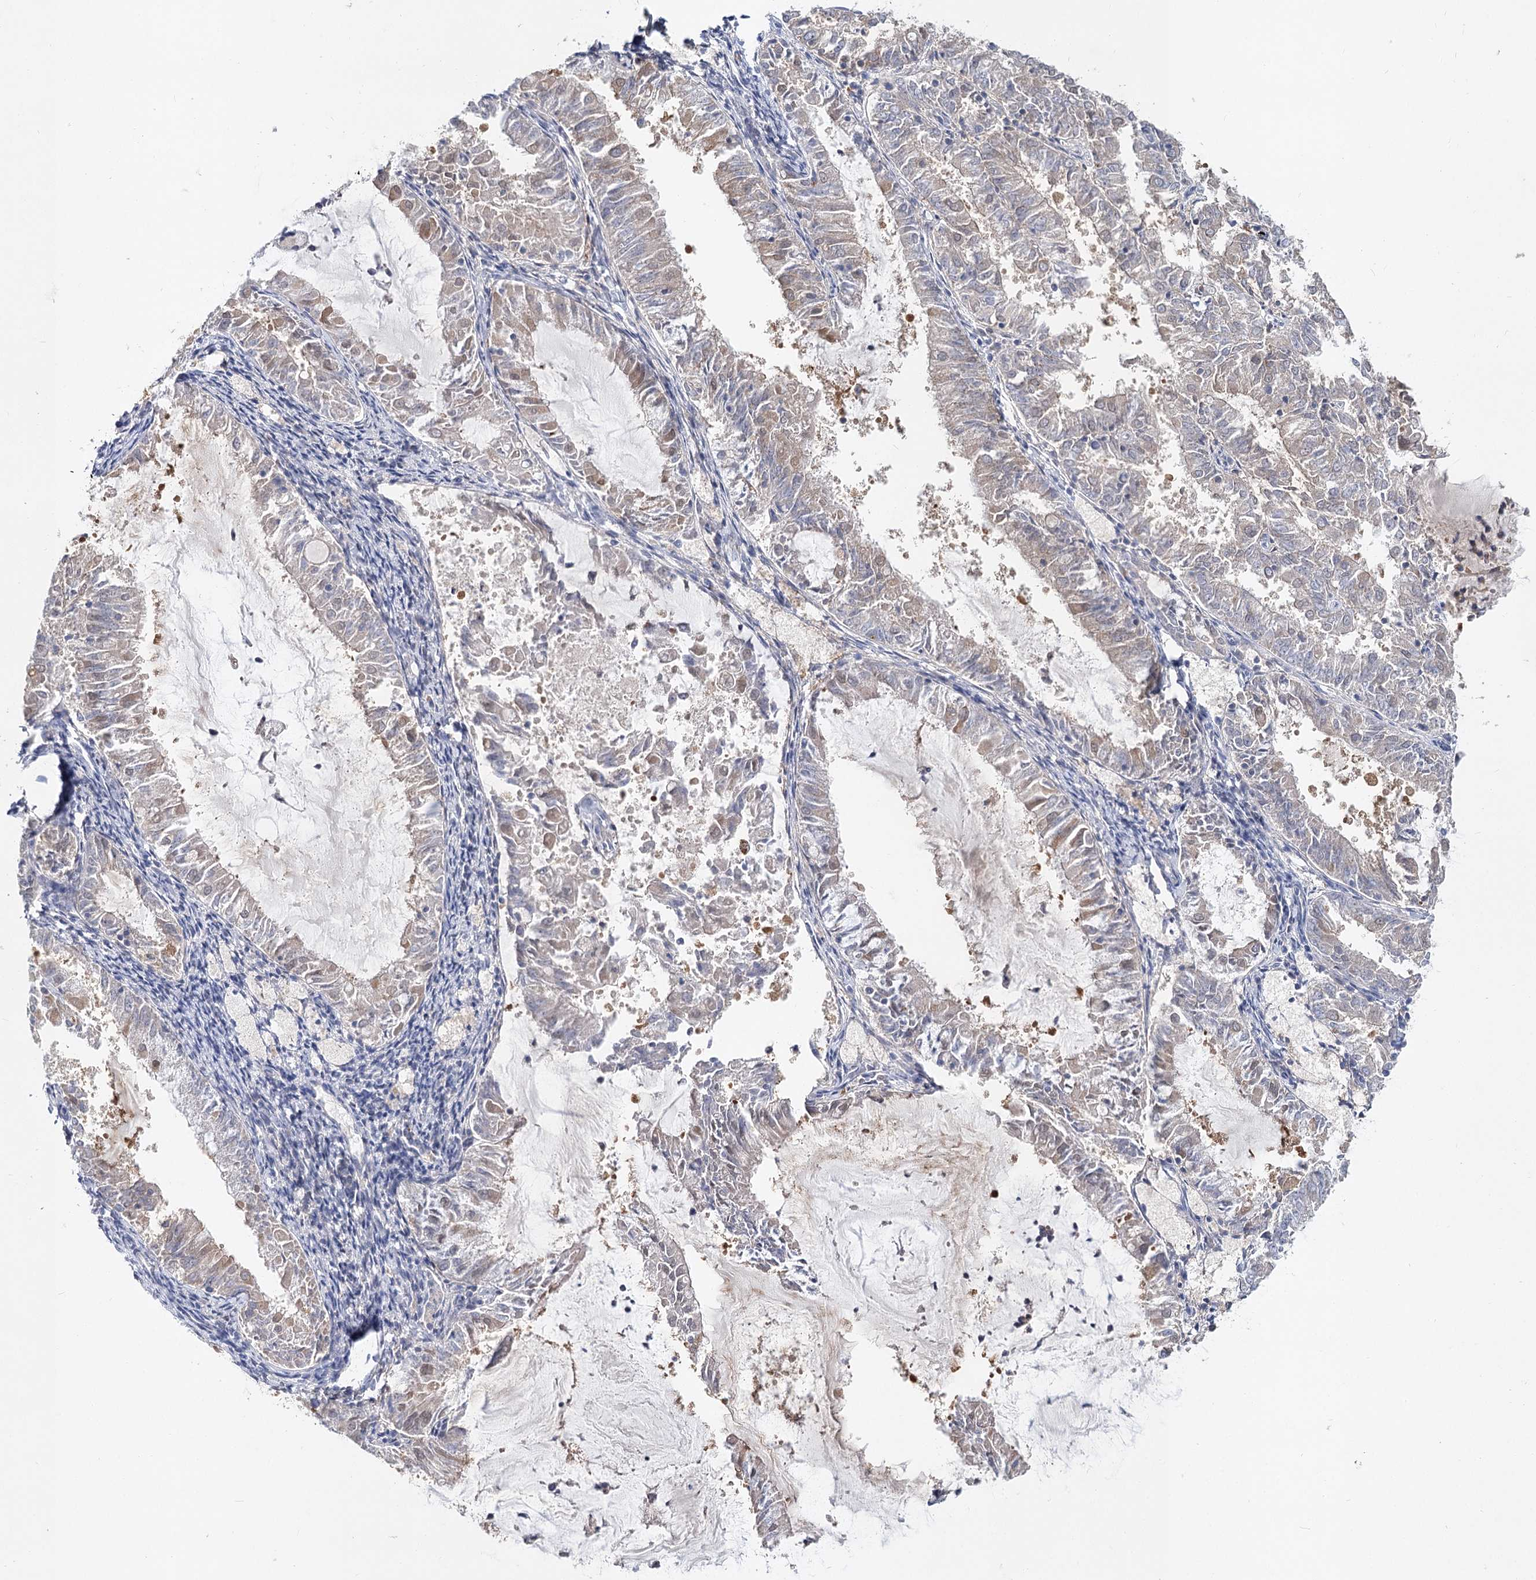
{"staining": {"intensity": "weak", "quantity": "<25%", "location": "cytoplasmic/membranous"}, "tissue": "endometrial cancer", "cell_type": "Tumor cells", "image_type": "cancer", "snomed": [{"axis": "morphology", "description": "Adenocarcinoma, NOS"}, {"axis": "topography", "description": "Endometrium"}], "caption": "An image of endometrial cancer stained for a protein exhibits no brown staining in tumor cells. The staining is performed using DAB brown chromogen with nuclei counter-stained in using hematoxylin.", "gene": "UGP2", "patient": {"sex": "female", "age": 57}}